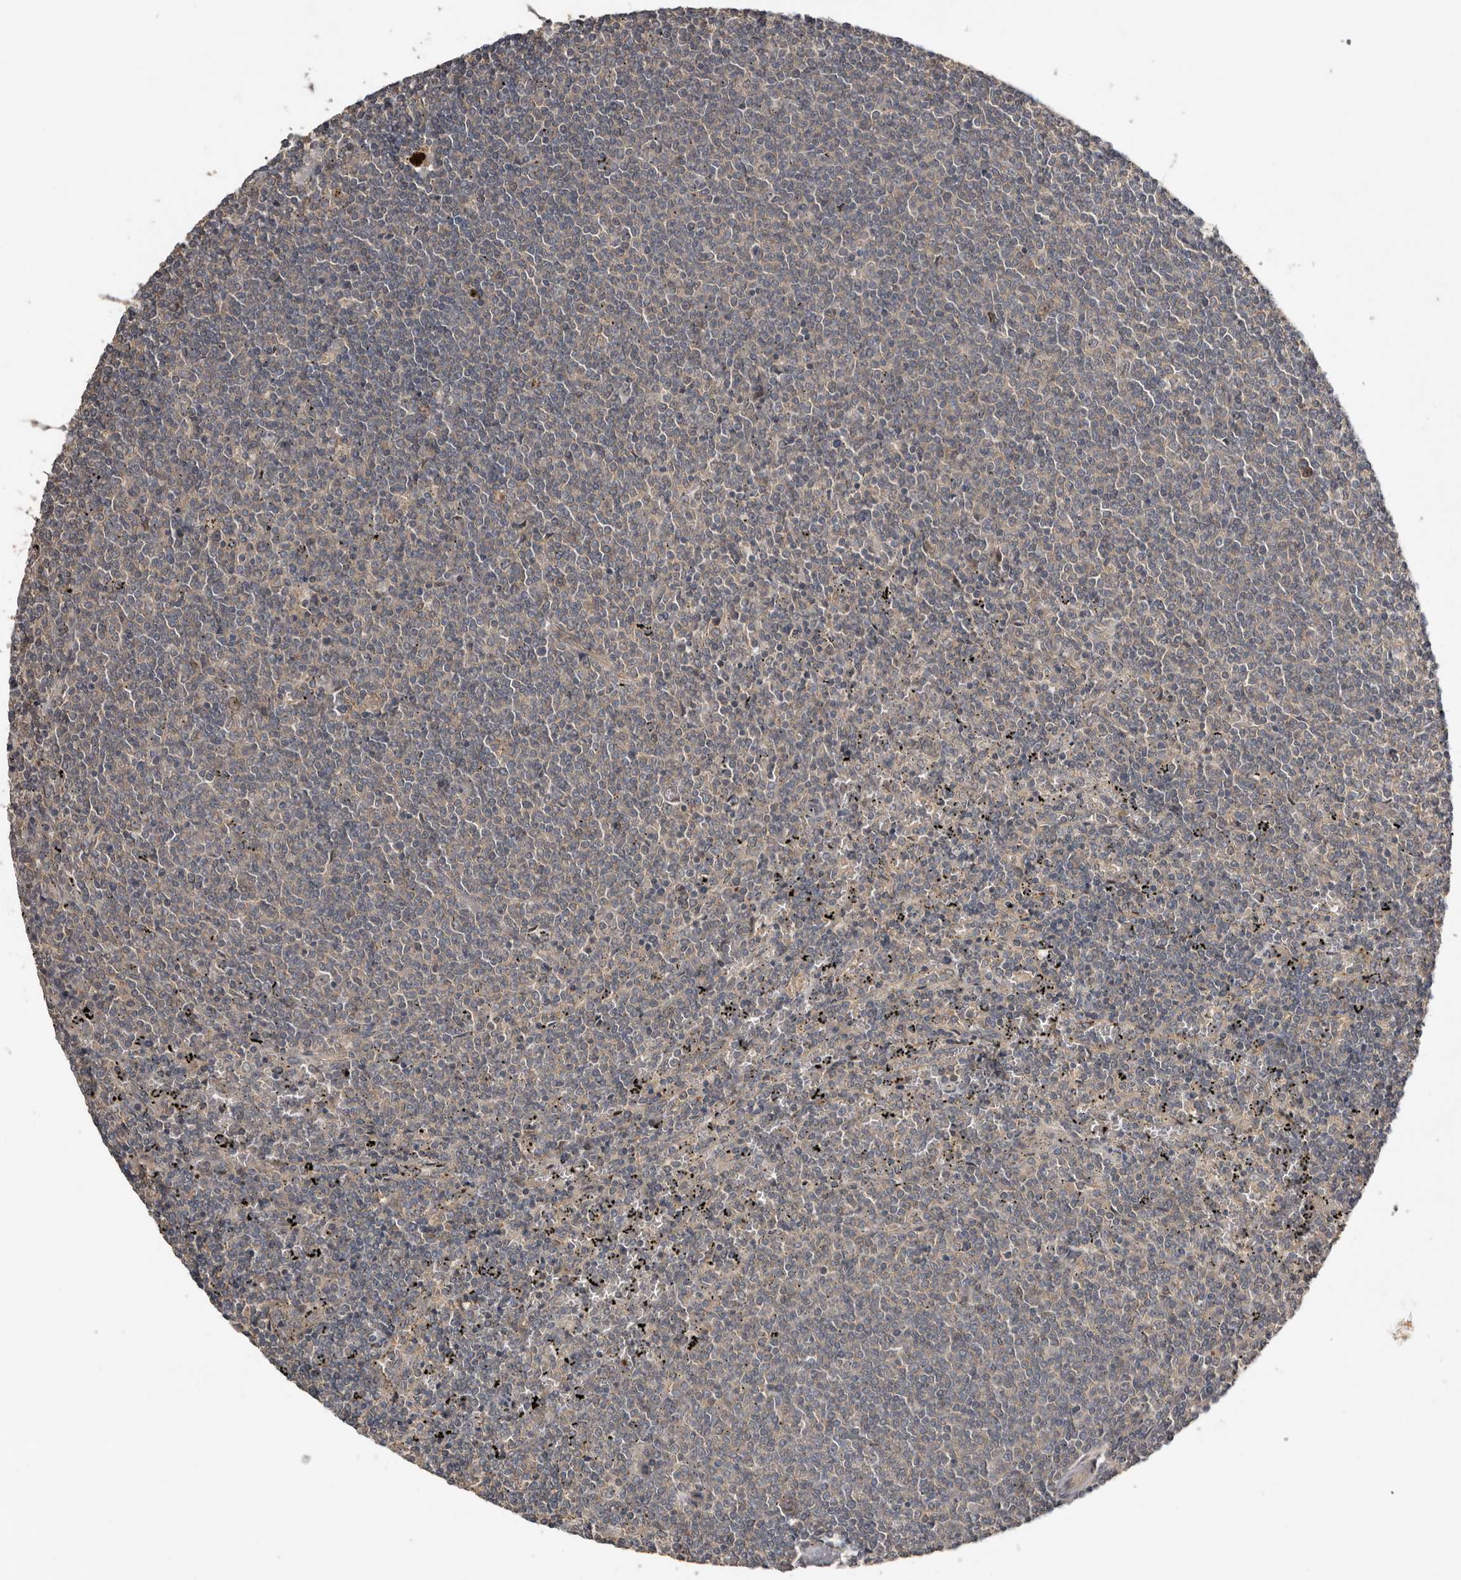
{"staining": {"intensity": "weak", "quantity": "25%-75%", "location": "cytoplasmic/membranous"}, "tissue": "lymphoma", "cell_type": "Tumor cells", "image_type": "cancer", "snomed": [{"axis": "morphology", "description": "Malignant lymphoma, non-Hodgkin's type, Low grade"}, {"axis": "topography", "description": "Spleen"}], "caption": "Human lymphoma stained with a protein marker exhibits weak staining in tumor cells.", "gene": "NMUR1", "patient": {"sex": "female", "age": 50}}